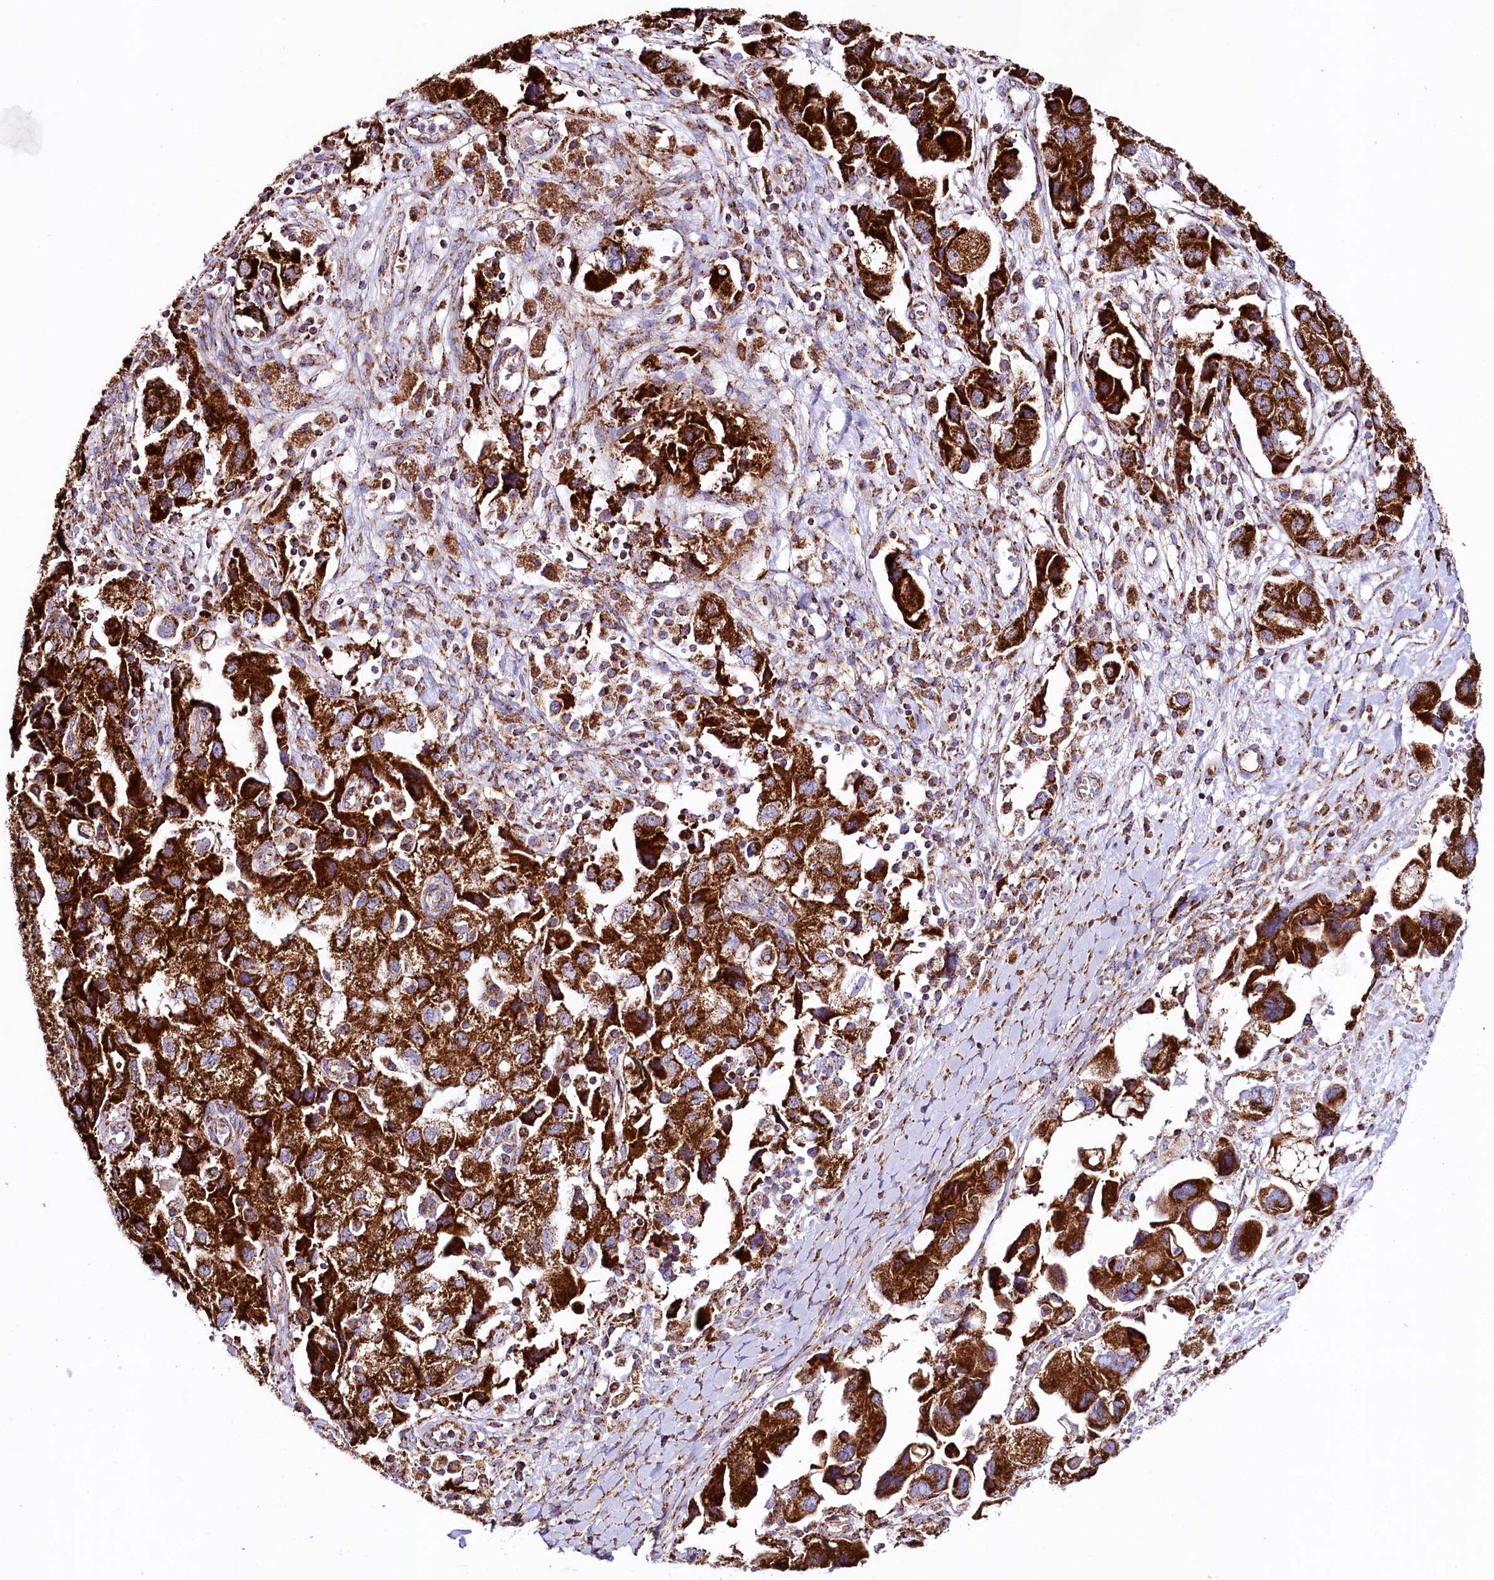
{"staining": {"intensity": "strong", "quantity": ">75%", "location": "cytoplasmic/membranous"}, "tissue": "ovarian cancer", "cell_type": "Tumor cells", "image_type": "cancer", "snomed": [{"axis": "morphology", "description": "Carcinoma, NOS"}, {"axis": "morphology", "description": "Cystadenocarcinoma, serous, NOS"}, {"axis": "topography", "description": "Ovary"}], "caption": "Tumor cells demonstrate strong cytoplasmic/membranous expression in approximately >75% of cells in ovarian carcinoma. (DAB IHC with brightfield microscopy, high magnification).", "gene": "APLP2", "patient": {"sex": "female", "age": 69}}